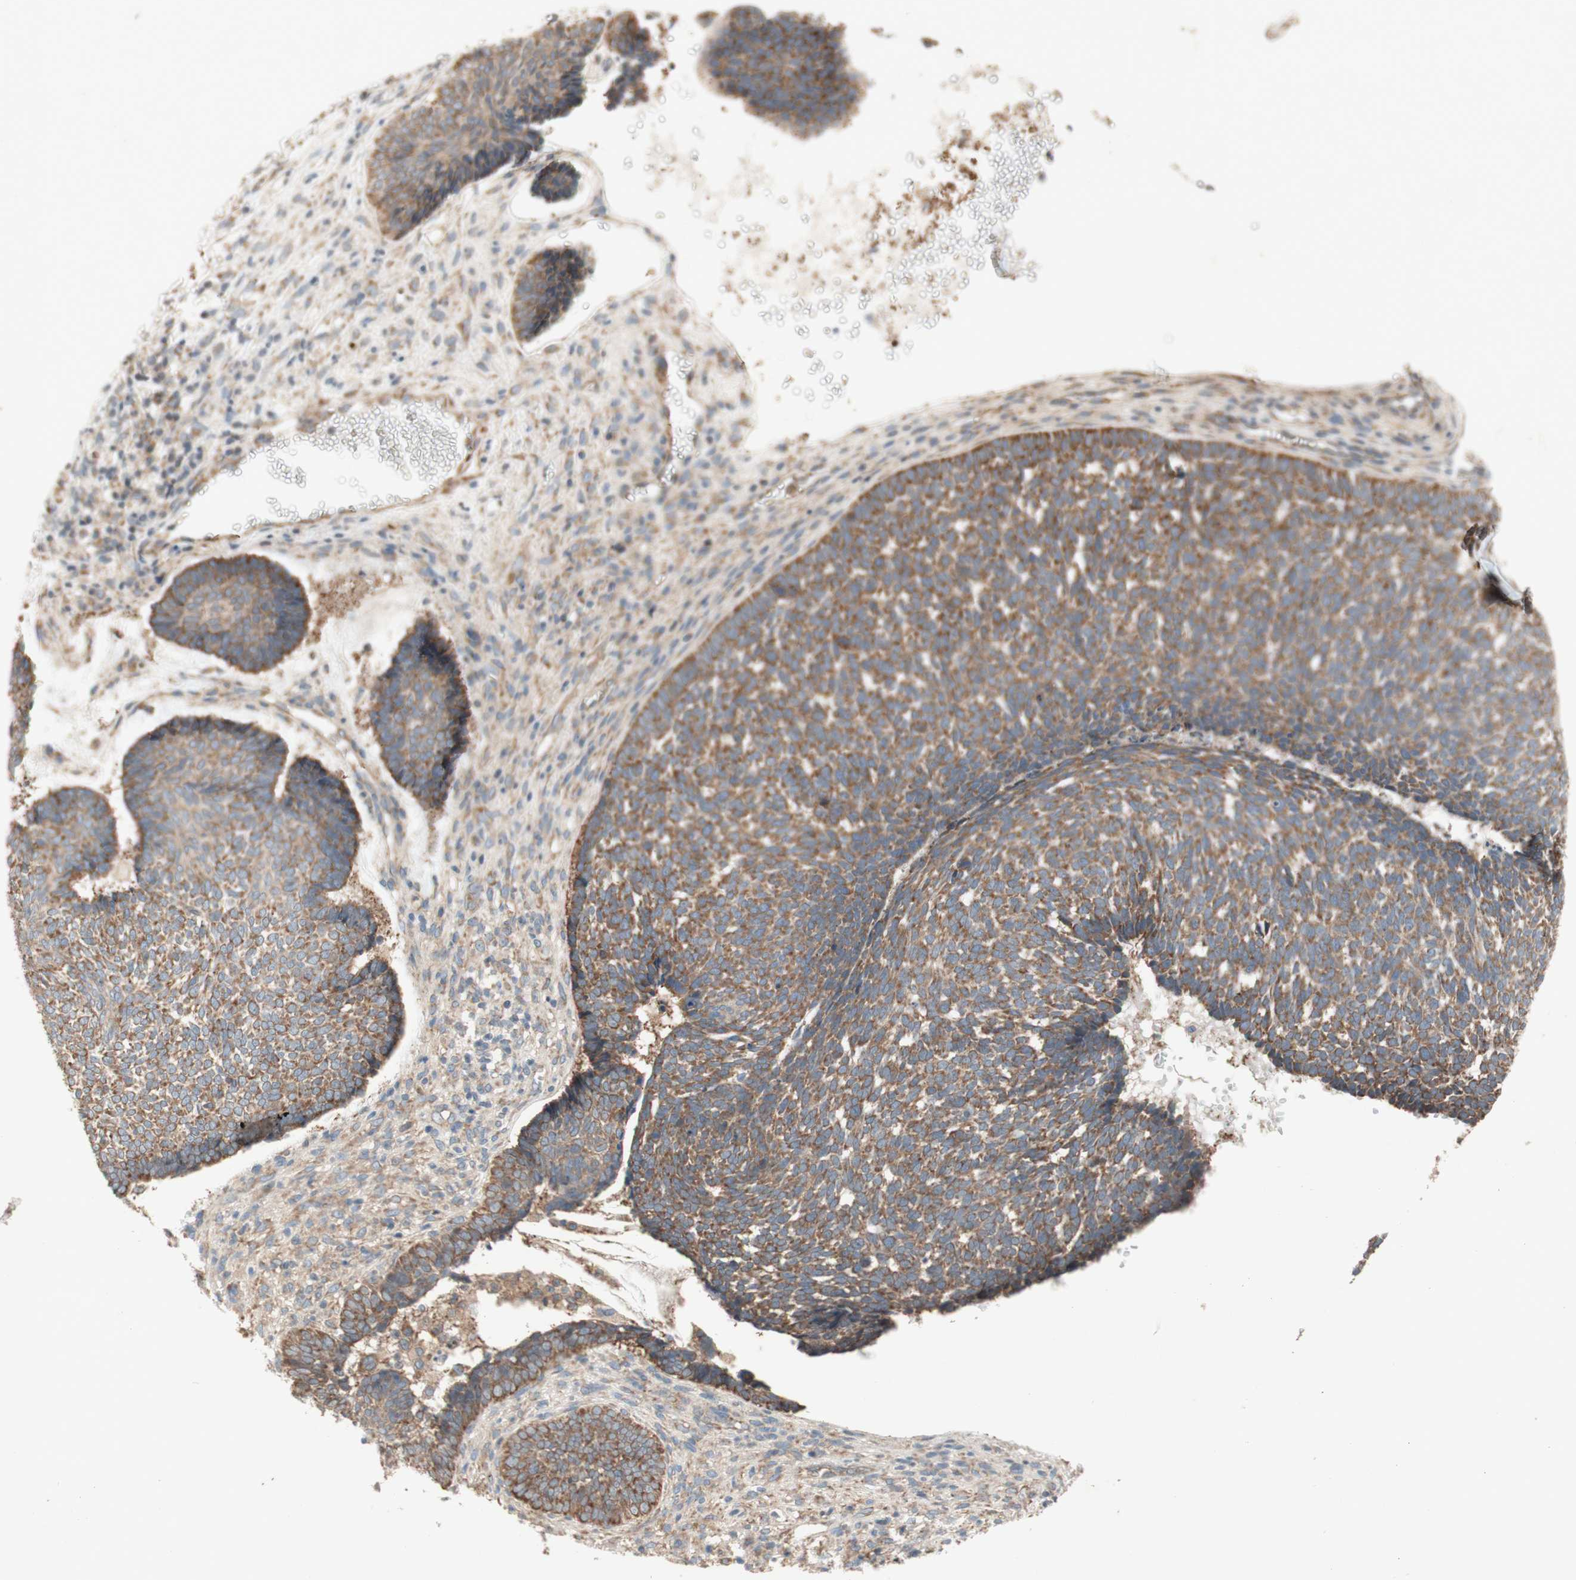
{"staining": {"intensity": "moderate", "quantity": ">75%", "location": "cytoplasmic/membranous"}, "tissue": "skin cancer", "cell_type": "Tumor cells", "image_type": "cancer", "snomed": [{"axis": "morphology", "description": "Basal cell carcinoma"}, {"axis": "topography", "description": "Skin"}], "caption": "The photomicrograph exhibits immunohistochemical staining of skin basal cell carcinoma. There is moderate cytoplasmic/membranous expression is seen in approximately >75% of tumor cells.", "gene": "SOCS2", "patient": {"sex": "male", "age": 84}}